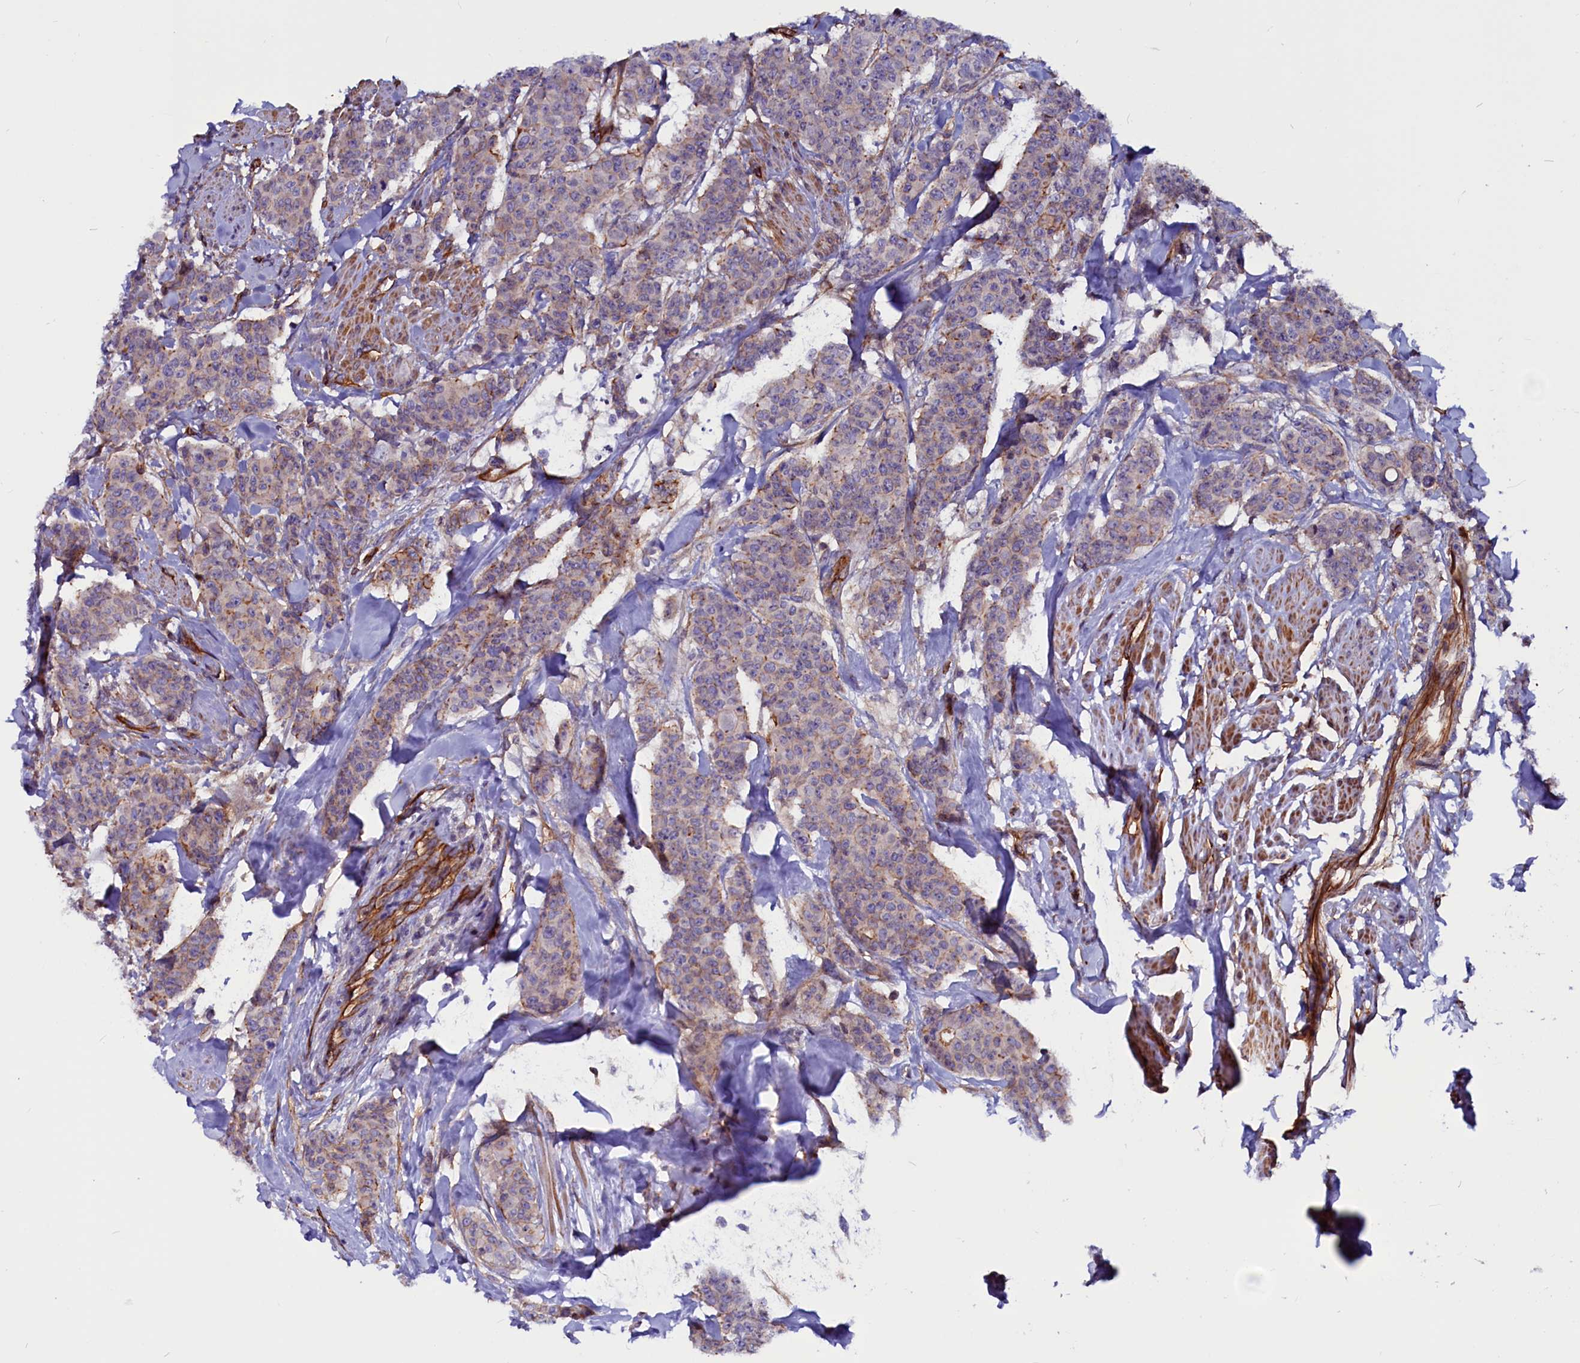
{"staining": {"intensity": "weak", "quantity": "25%-75%", "location": "cytoplasmic/membranous"}, "tissue": "breast cancer", "cell_type": "Tumor cells", "image_type": "cancer", "snomed": [{"axis": "morphology", "description": "Duct carcinoma"}, {"axis": "topography", "description": "Breast"}], "caption": "Human breast cancer (infiltrating ductal carcinoma) stained with a brown dye exhibits weak cytoplasmic/membranous positive expression in about 25%-75% of tumor cells.", "gene": "ZNF749", "patient": {"sex": "female", "age": 40}}